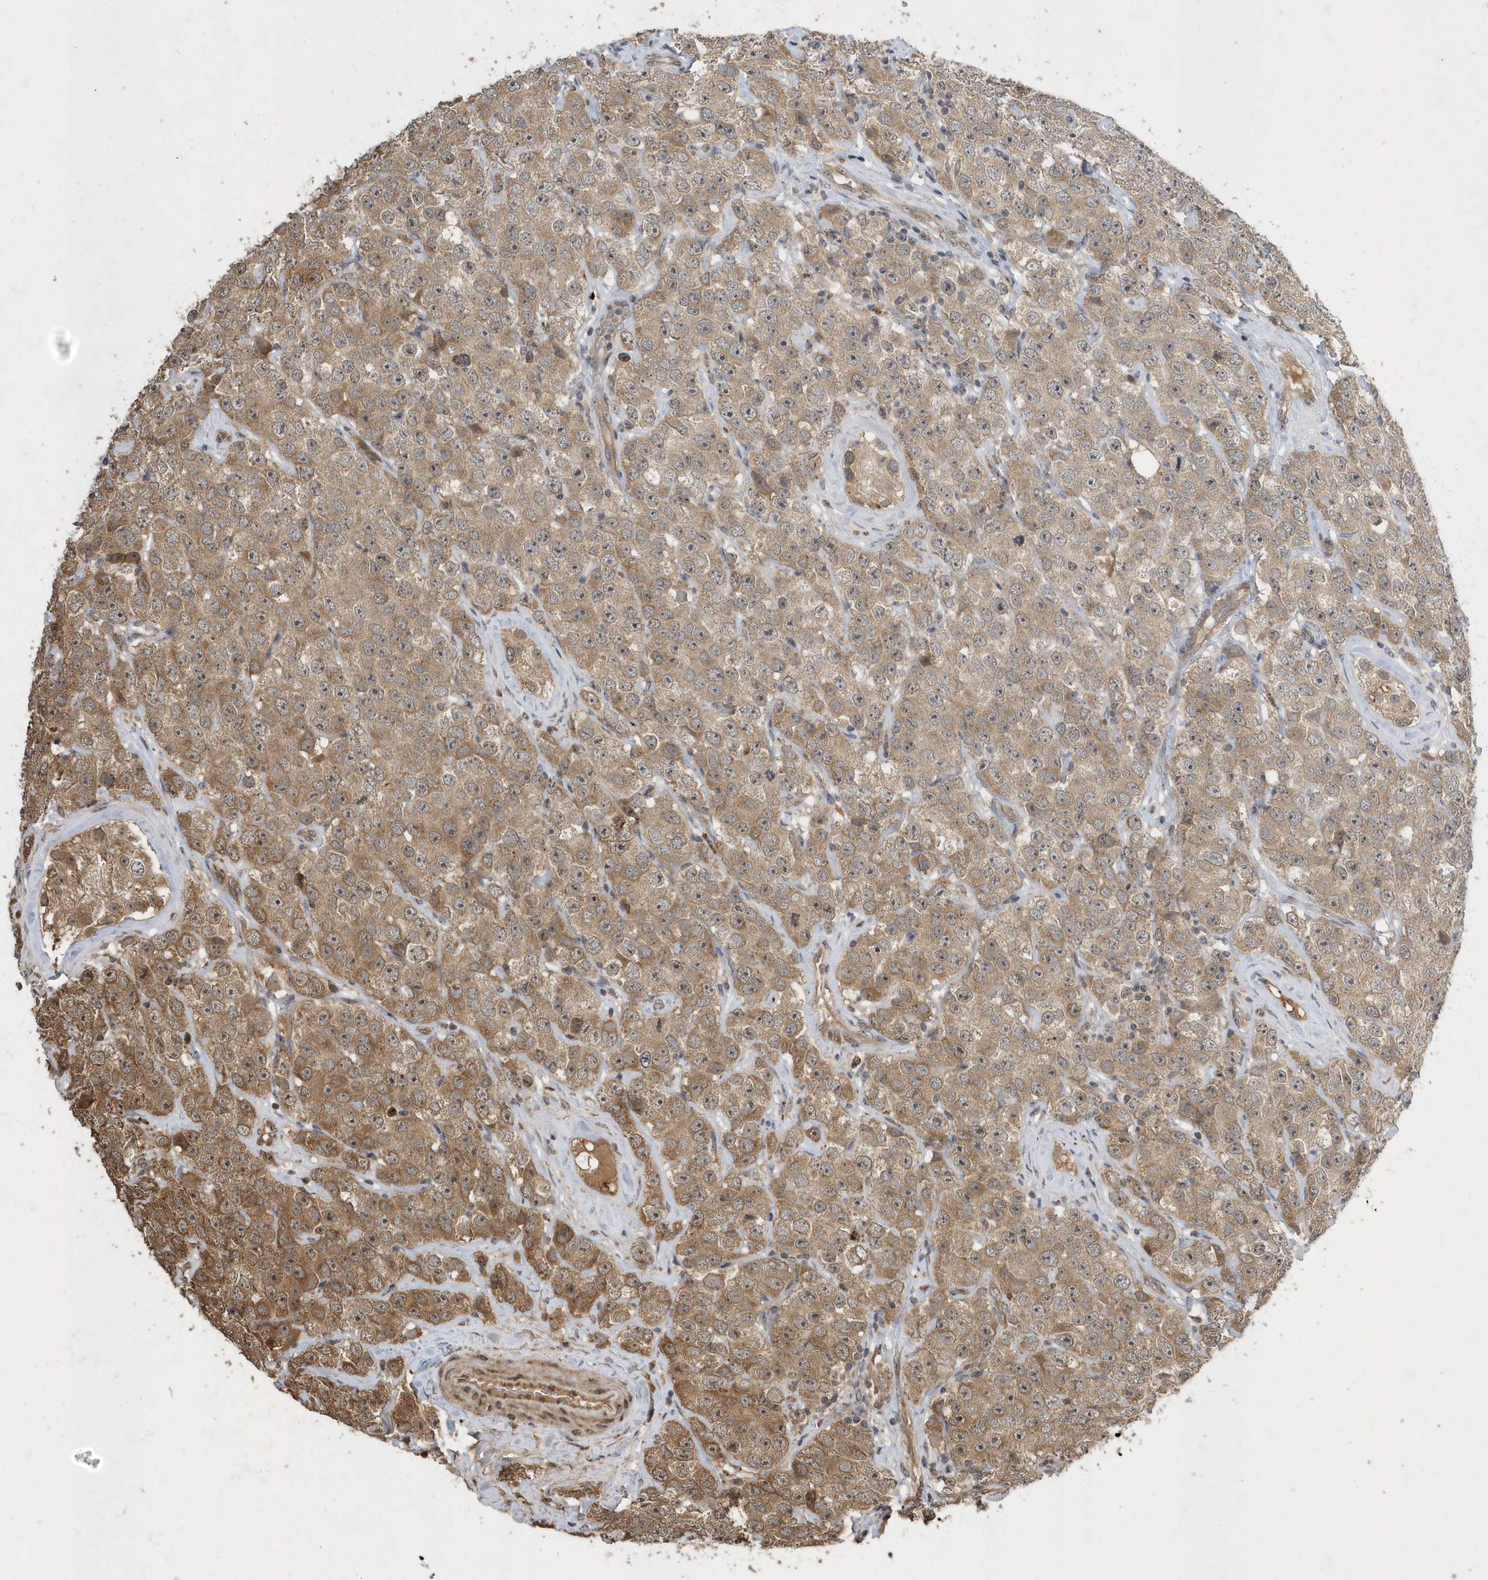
{"staining": {"intensity": "moderate", "quantity": ">75%", "location": "cytoplasmic/membranous"}, "tissue": "testis cancer", "cell_type": "Tumor cells", "image_type": "cancer", "snomed": [{"axis": "morphology", "description": "Seminoma, NOS"}, {"axis": "topography", "description": "Testis"}], "caption": "The histopathology image demonstrates staining of testis cancer (seminoma), revealing moderate cytoplasmic/membranous protein positivity (brown color) within tumor cells.", "gene": "WASHC5", "patient": {"sex": "male", "age": 28}}